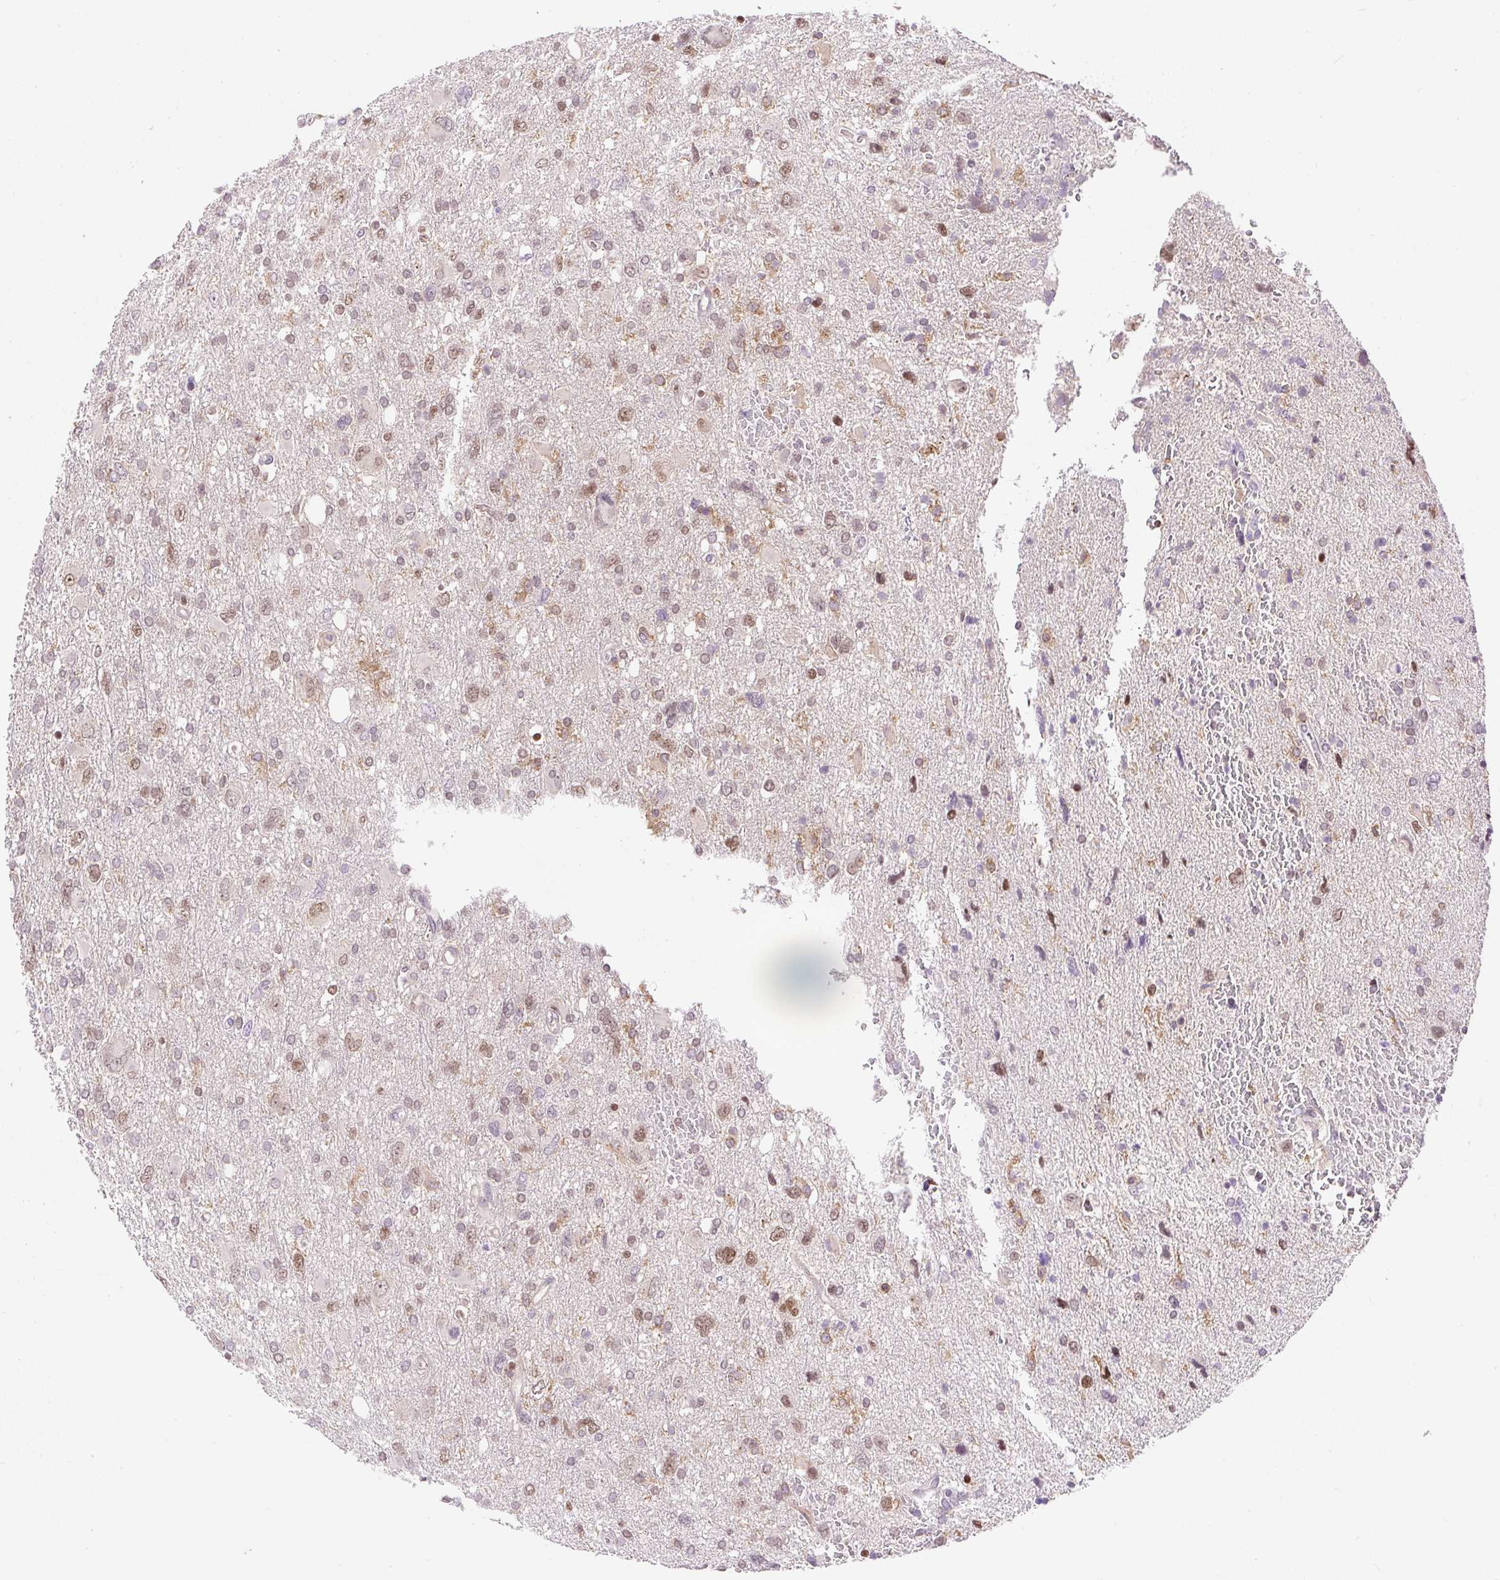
{"staining": {"intensity": "moderate", "quantity": "25%-75%", "location": "cytoplasmic/membranous,nuclear"}, "tissue": "glioma", "cell_type": "Tumor cells", "image_type": "cancer", "snomed": [{"axis": "morphology", "description": "Glioma, malignant, High grade"}, {"axis": "topography", "description": "Brain"}], "caption": "Tumor cells reveal medium levels of moderate cytoplasmic/membranous and nuclear positivity in about 25%-75% of cells in glioma. (brown staining indicates protein expression, while blue staining denotes nuclei).", "gene": "CARD11", "patient": {"sex": "male", "age": 61}}